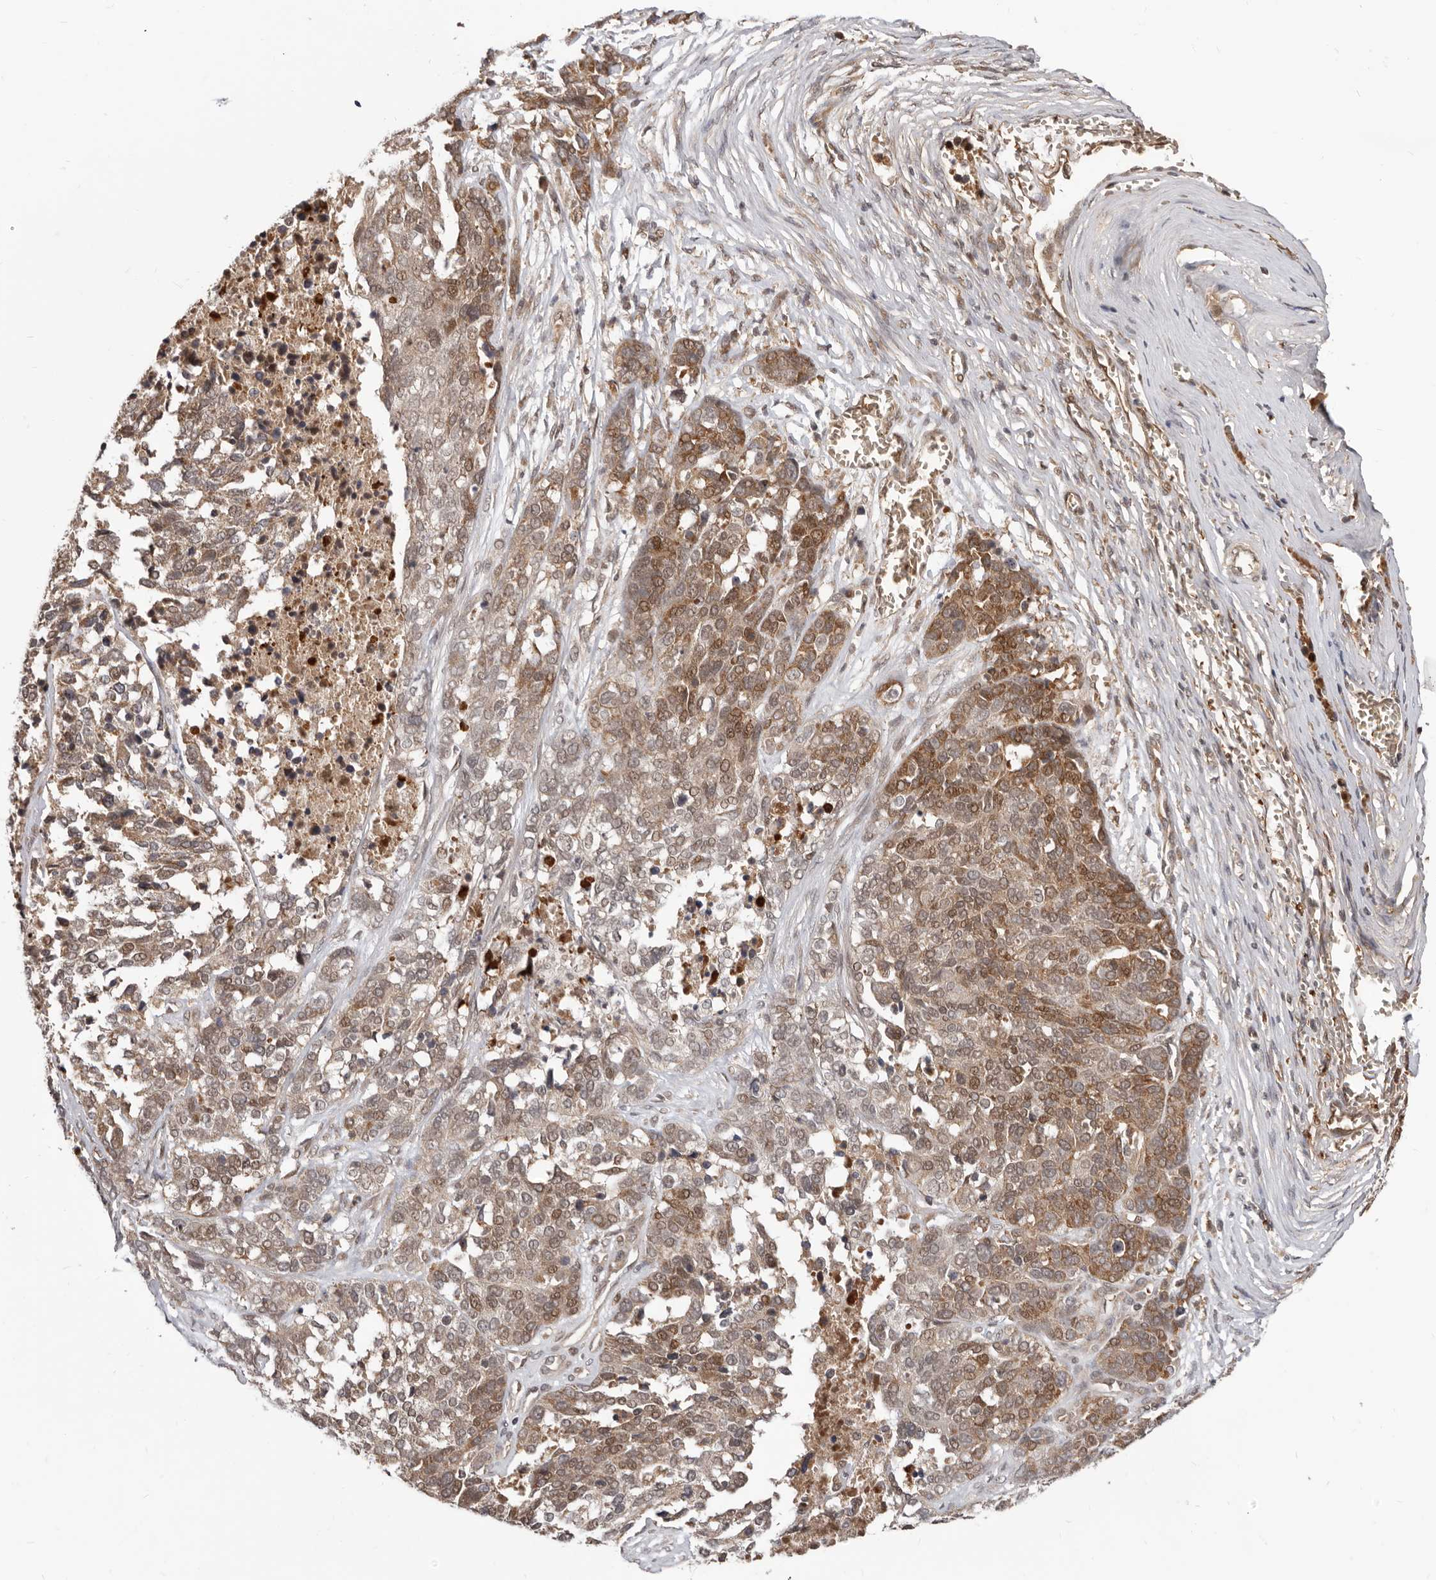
{"staining": {"intensity": "moderate", "quantity": ">75%", "location": "cytoplasmic/membranous,nuclear"}, "tissue": "ovarian cancer", "cell_type": "Tumor cells", "image_type": "cancer", "snomed": [{"axis": "morphology", "description": "Cystadenocarcinoma, serous, NOS"}, {"axis": "topography", "description": "Ovary"}], "caption": "Human ovarian serous cystadenocarcinoma stained with a brown dye exhibits moderate cytoplasmic/membranous and nuclear positive staining in about >75% of tumor cells.", "gene": "NCOA3", "patient": {"sex": "female", "age": 44}}